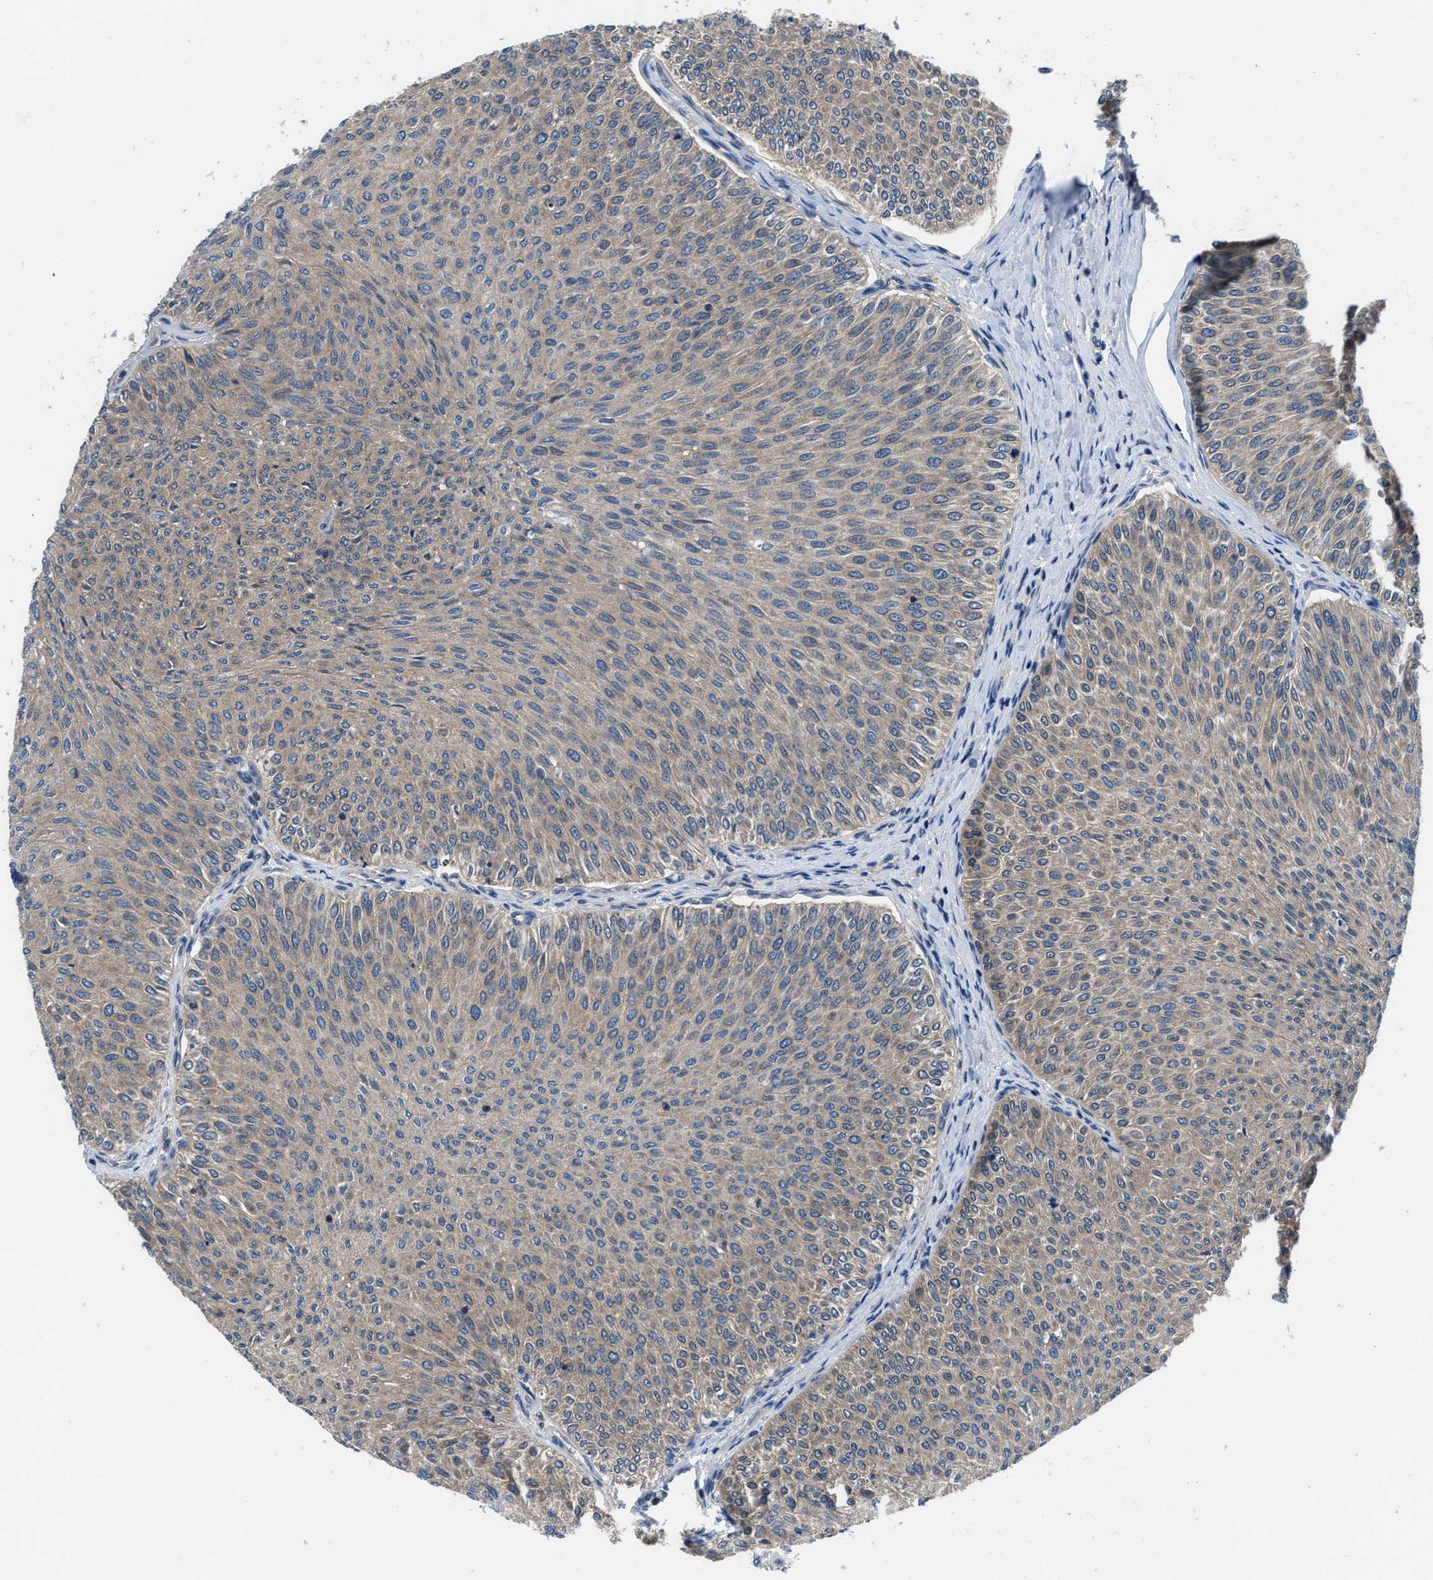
{"staining": {"intensity": "weak", "quantity": ">75%", "location": "cytoplasmic/membranous"}, "tissue": "urothelial cancer", "cell_type": "Tumor cells", "image_type": "cancer", "snomed": [{"axis": "morphology", "description": "Urothelial carcinoma, Low grade"}, {"axis": "topography", "description": "Urinary bladder"}], "caption": "Immunohistochemistry of urothelial cancer exhibits low levels of weak cytoplasmic/membranous positivity in about >75% of tumor cells.", "gene": "NUDT5", "patient": {"sex": "male", "age": 78}}